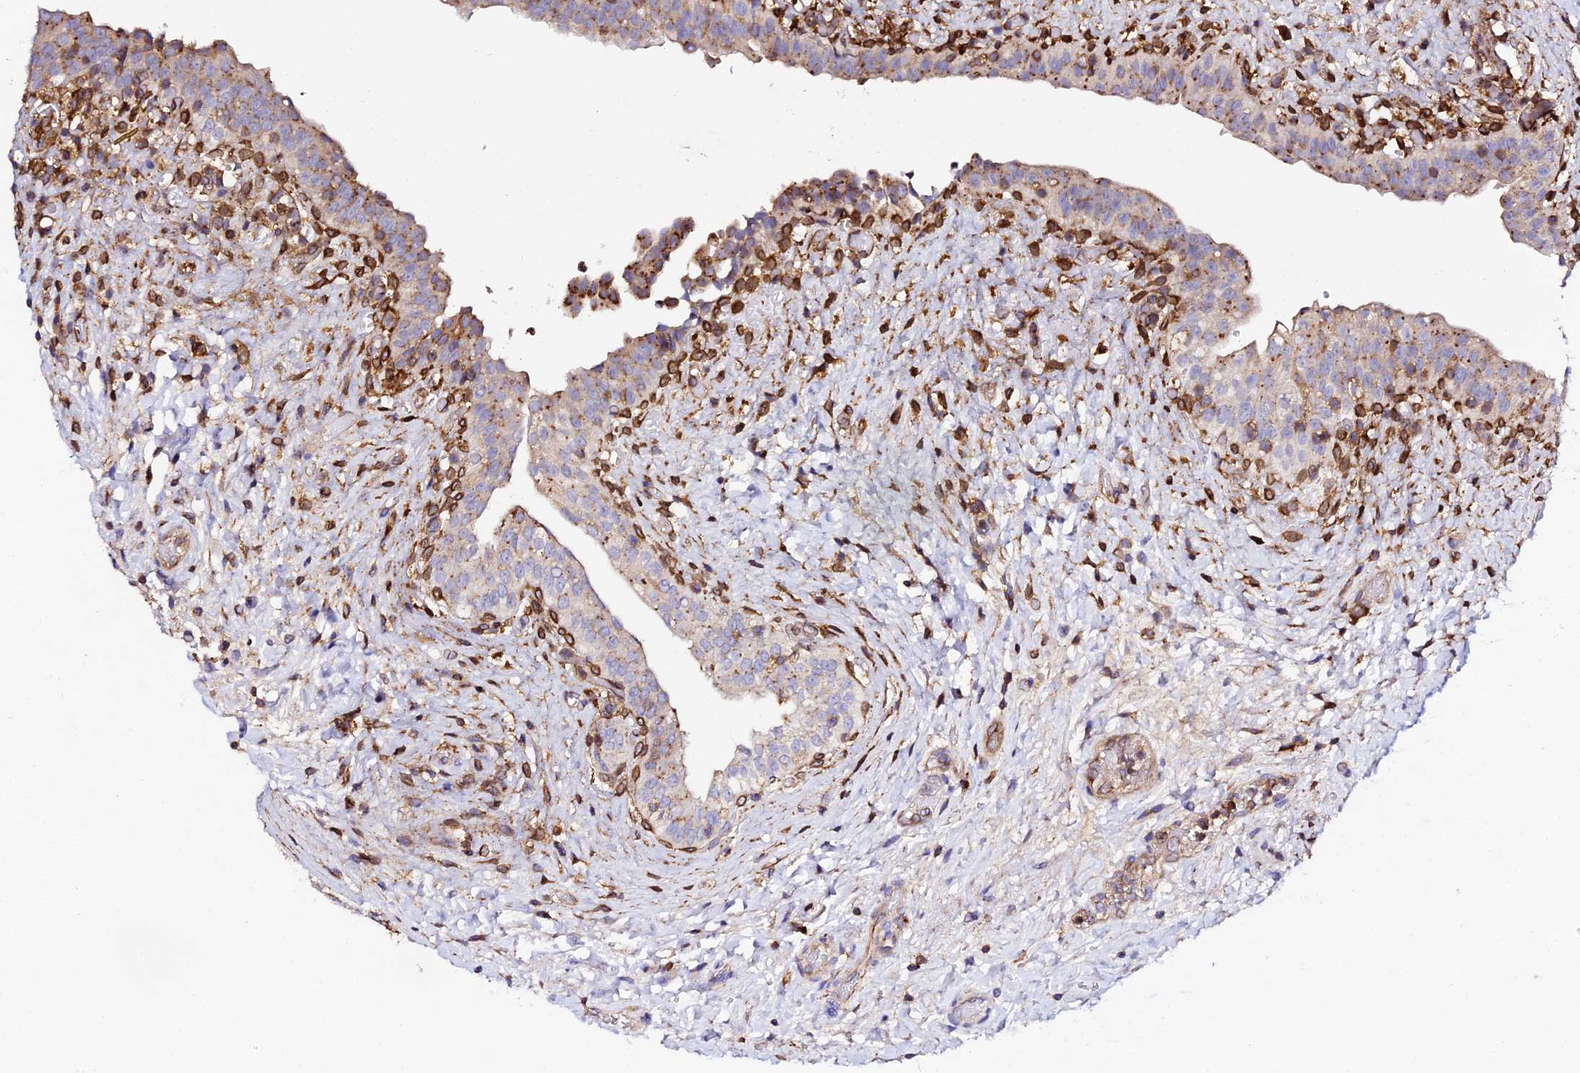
{"staining": {"intensity": "moderate", "quantity": ">75%", "location": "cytoplasmic/membranous"}, "tissue": "urinary bladder", "cell_type": "Urothelial cells", "image_type": "normal", "snomed": [{"axis": "morphology", "description": "Normal tissue, NOS"}, {"axis": "topography", "description": "Urinary bladder"}], "caption": "Human urinary bladder stained with a brown dye shows moderate cytoplasmic/membranous positive expression in approximately >75% of urothelial cells.", "gene": "TRPV2", "patient": {"sex": "male", "age": 69}}